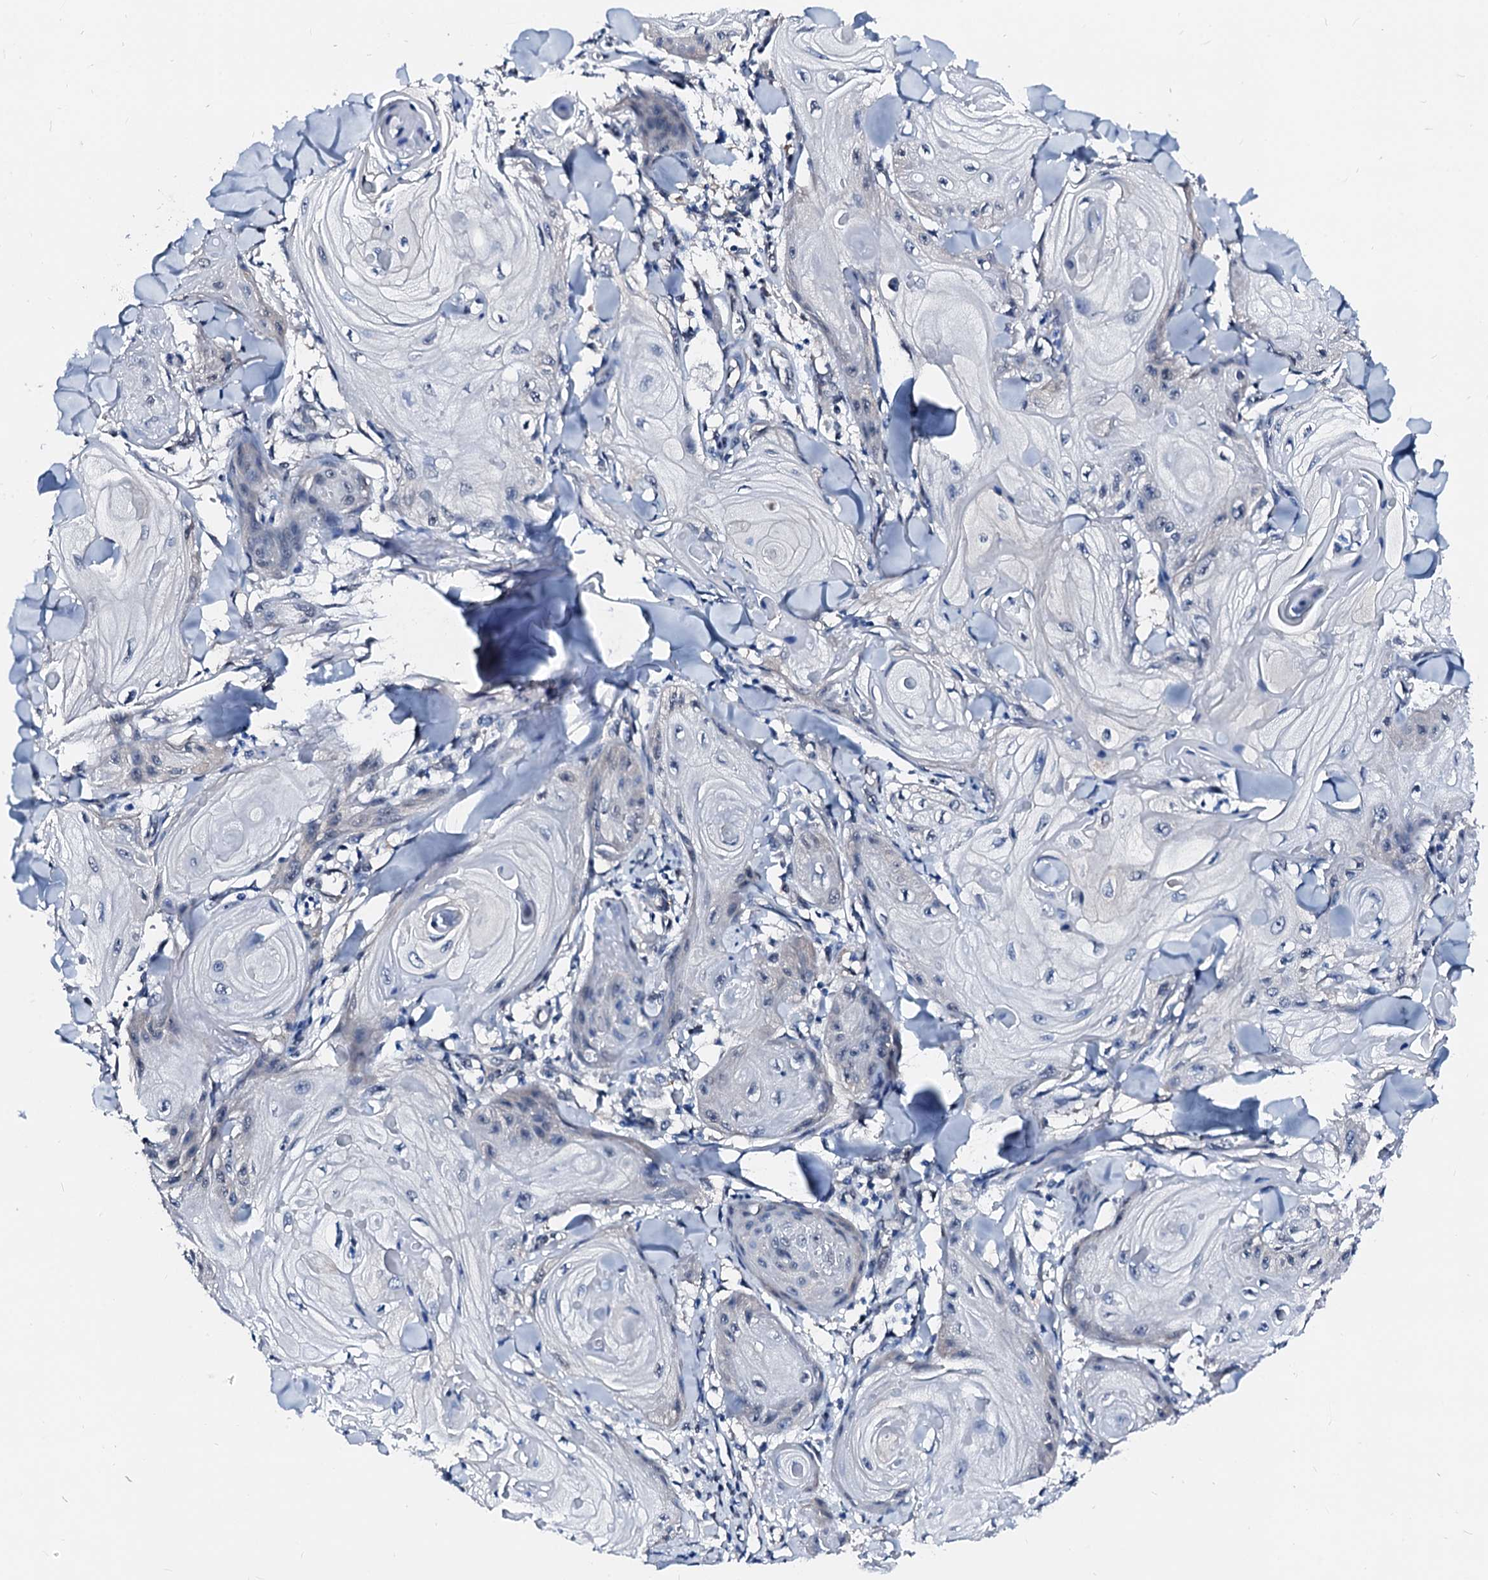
{"staining": {"intensity": "negative", "quantity": "none", "location": "none"}, "tissue": "skin cancer", "cell_type": "Tumor cells", "image_type": "cancer", "snomed": [{"axis": "morphology", "description": "Squamous cell carcinoma, NOS"}, {"axis": "topography", "description": "Skin"}], "caption": "A photomicrograph of skin cancer stained for a protein exhibits no brown staining in tumor cells. (DAB (3,3'-diaminobenzidine) immunohistochemistry visualized using brightfield microscopy, high magnification).", "gene": "CSN2", "patient": {"sex": "male", "age": 74}}